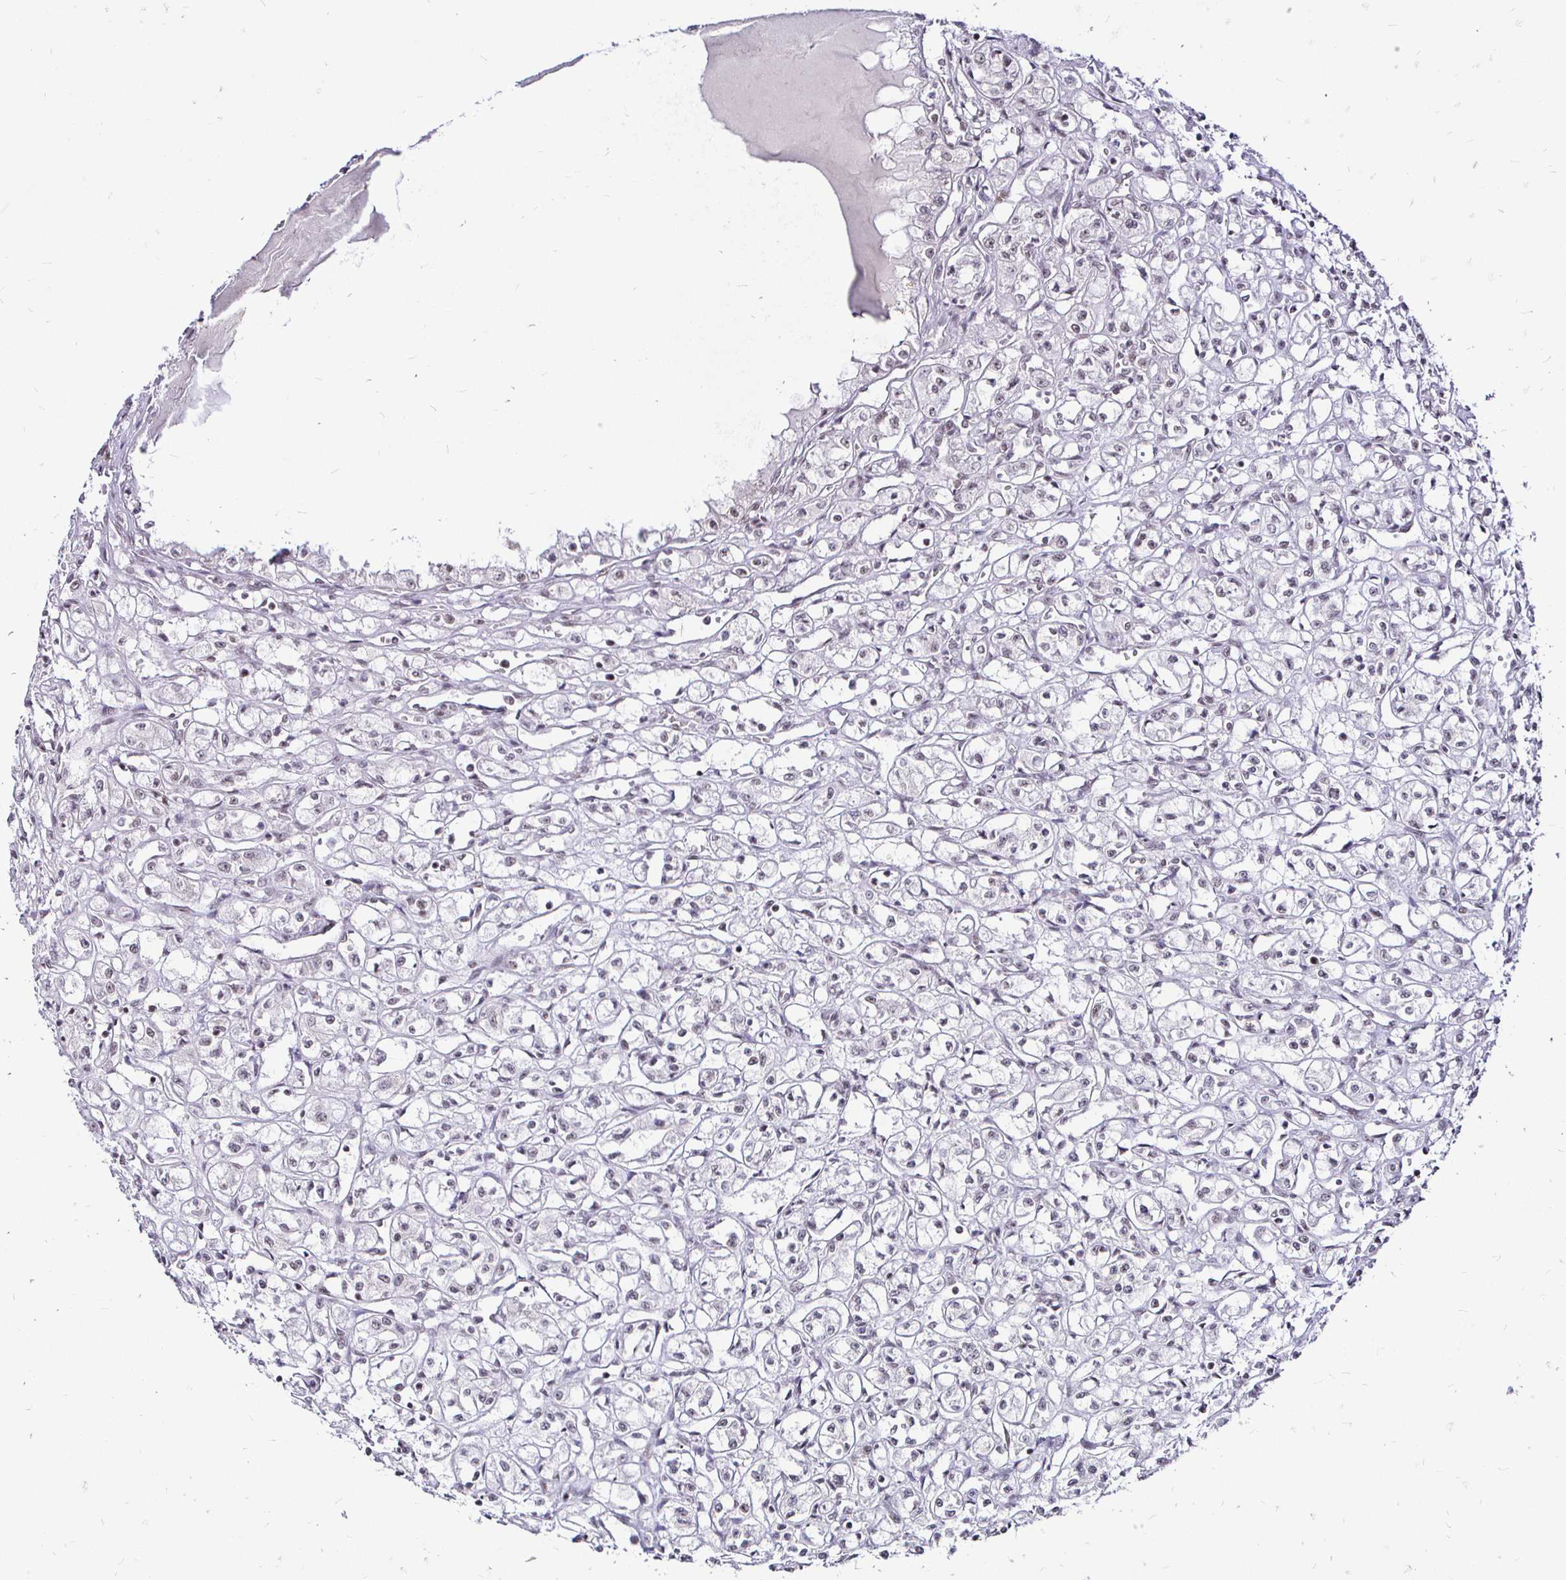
{"staining": {"intensity": "negative", "quantity": "none", "location": "none"}, "tissue": "renal cancer", "cell_type": "Tumor cells", "image_type": "cancer", "snomed": [{"axis": "morphology", "description": "Adenocarcinoma, NOS"}, {"axis": "topography", "description": "Kidney"}], "caption": "The micrograph shows no significant expression in tumor cells of renal adenocarcinoma.", "gene": "SIN3A", "patient": {"sex": "male", "age": 56}}